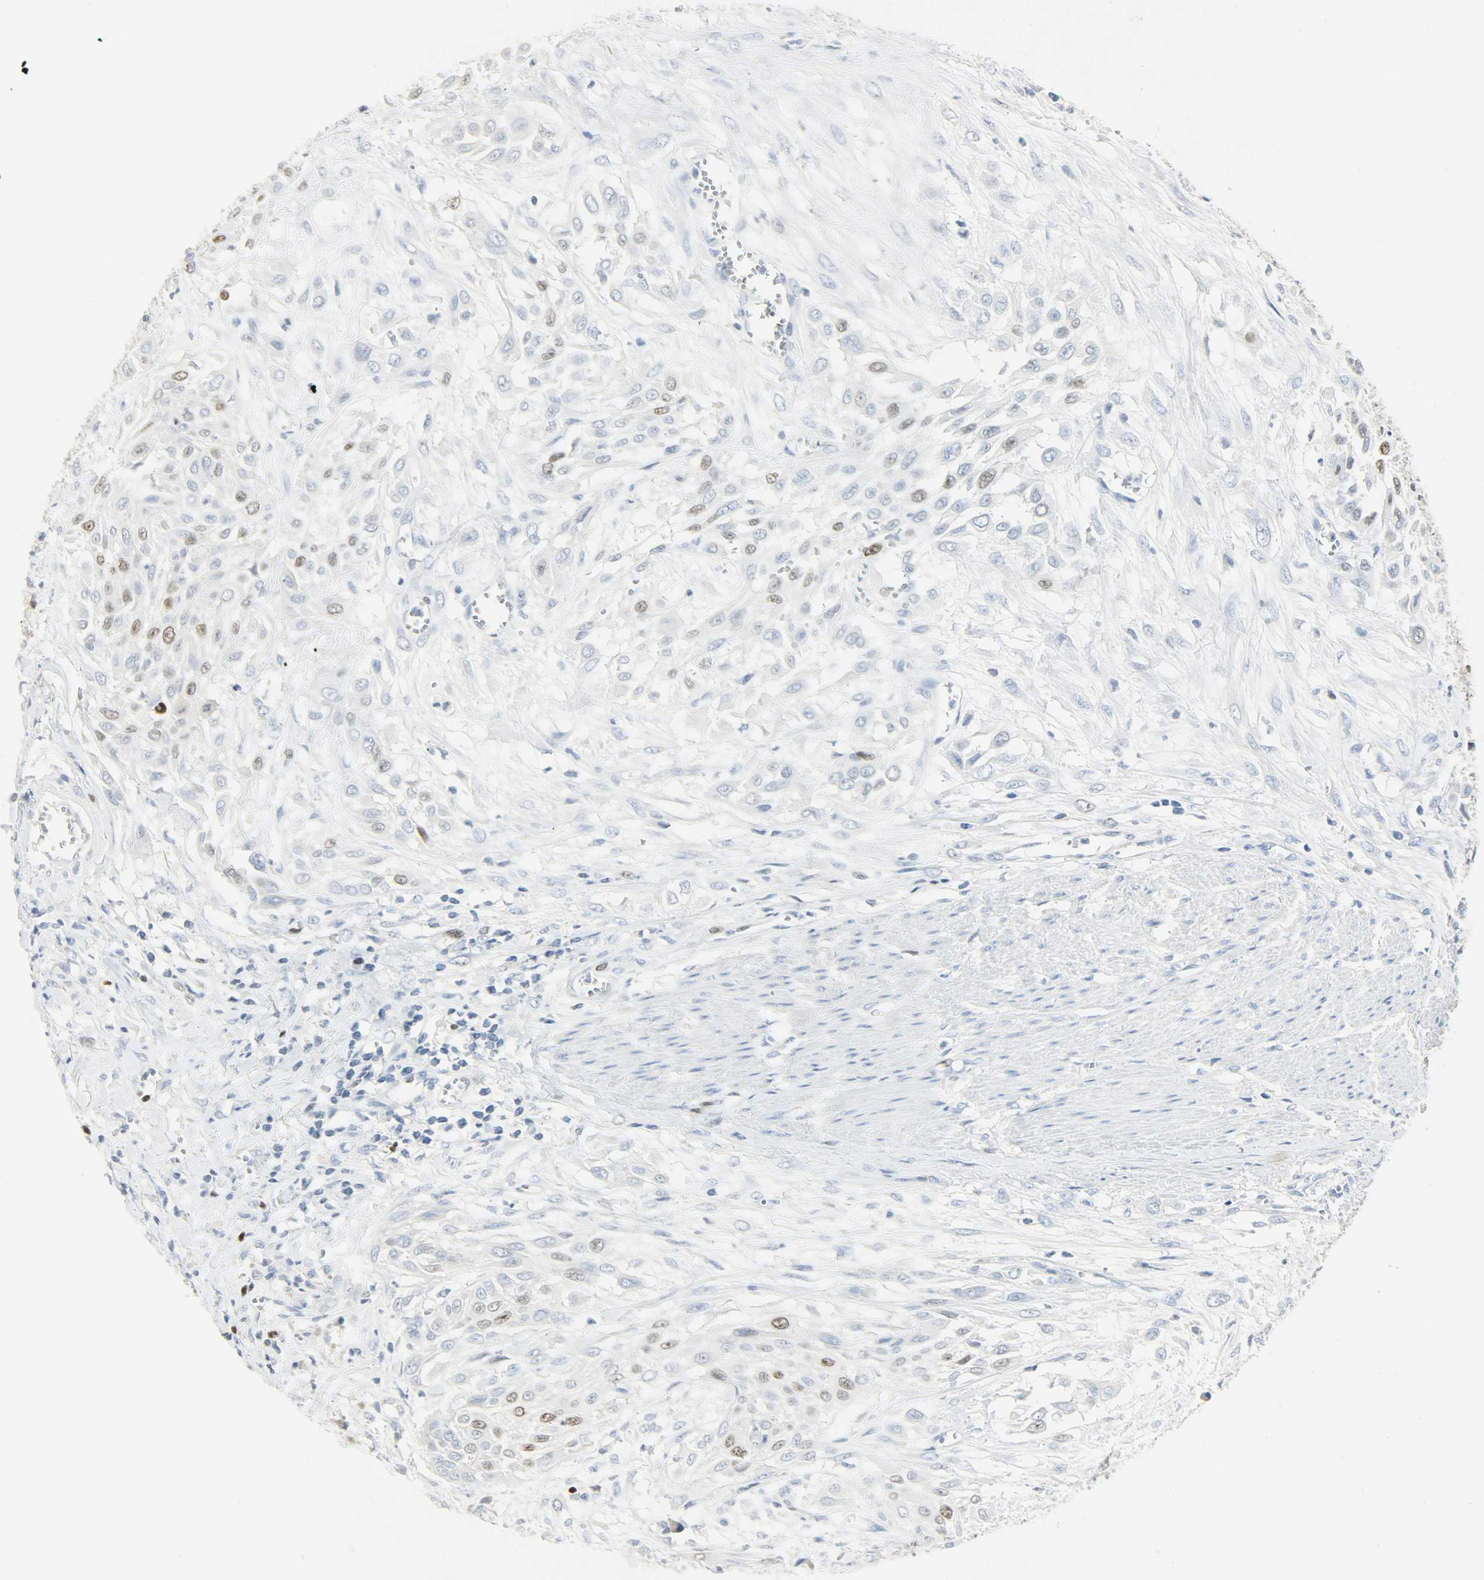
{"staining": {"intensity": "negative", "quantity": "none", "location": "none"}, "tissue": "urothelial cancer", "cell_type": "Tumor cells", "image_type": "cancer", "snomed": [{"axis": "morphology", "description": "Urothelial carcinoma, High grade"}, {"axis": "topography", "description": "Urinary bladder"}], "caption": "An IHC photomicrograph of high-grade urothelial carcinoma is shown. There is no staining in tumor cells of high-grade urothelial carcinoma. Brightfield microscopy of immunohistochemistry (IHC) stained with DAB (brown) and hematoxylin (blue), captured at high magnification.", "gene": "HELLS", "patient": {"sex": "male", "age": 57}}